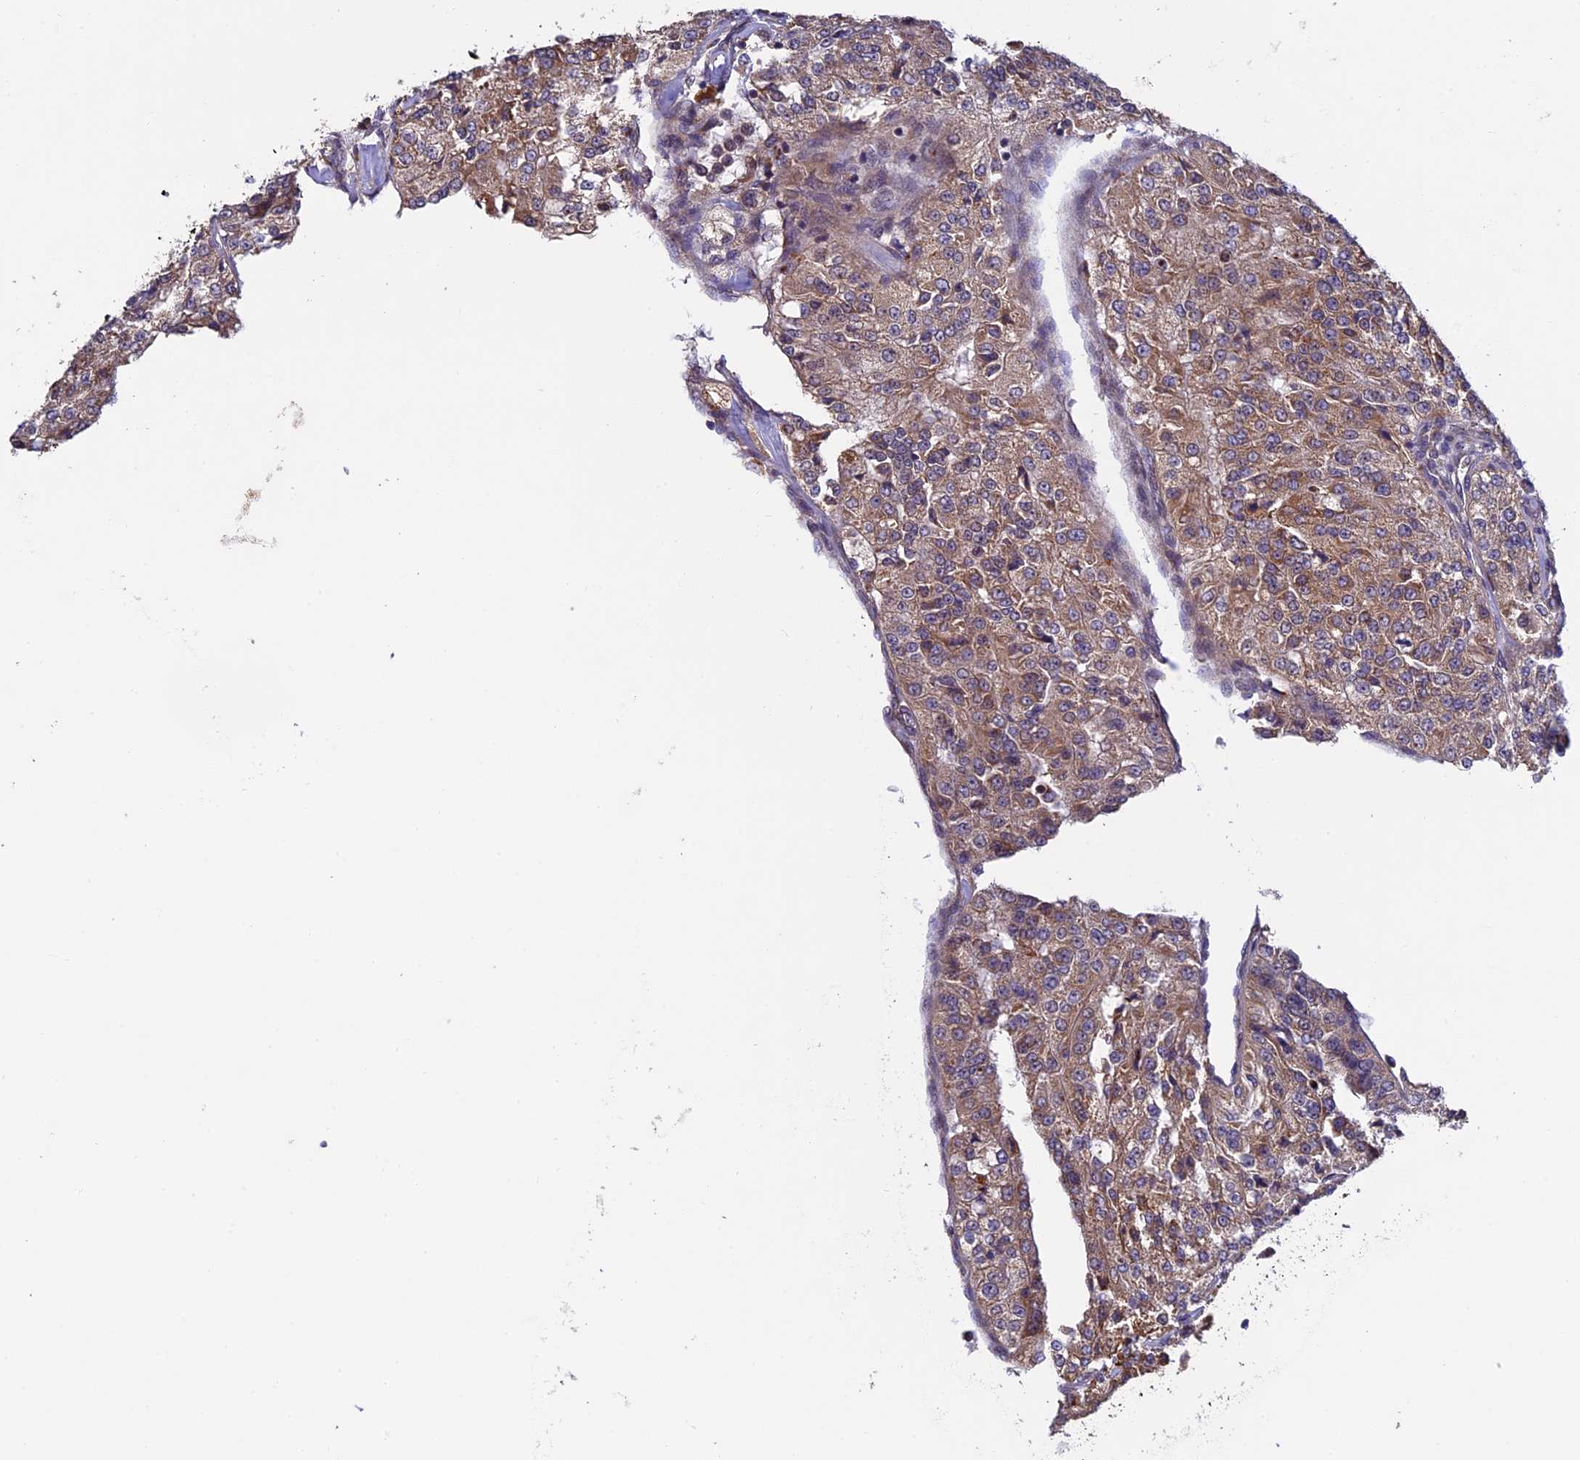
{"staining": {"intensity": "moderate", "quantity": ">75%", "location": "cytoplasmic/membranous"}, "tissue": "renal cancer", "cell_type": "Tumor cells", "image_type": "cancer", "snomed": [{"axis": "morphology", "description": "Adenocarcinoma, NOS"}, {"axis": "topography", "description": "Kidney"}], "caption": "DAB immunohistochemical staining of human renal adenocarcinoma demonstrates moderate cytoplasmic/membranous protein expression in about >75% of tumor cells.", "gene": "RNF17", "patient": {"sex": "female", "age": 63}}